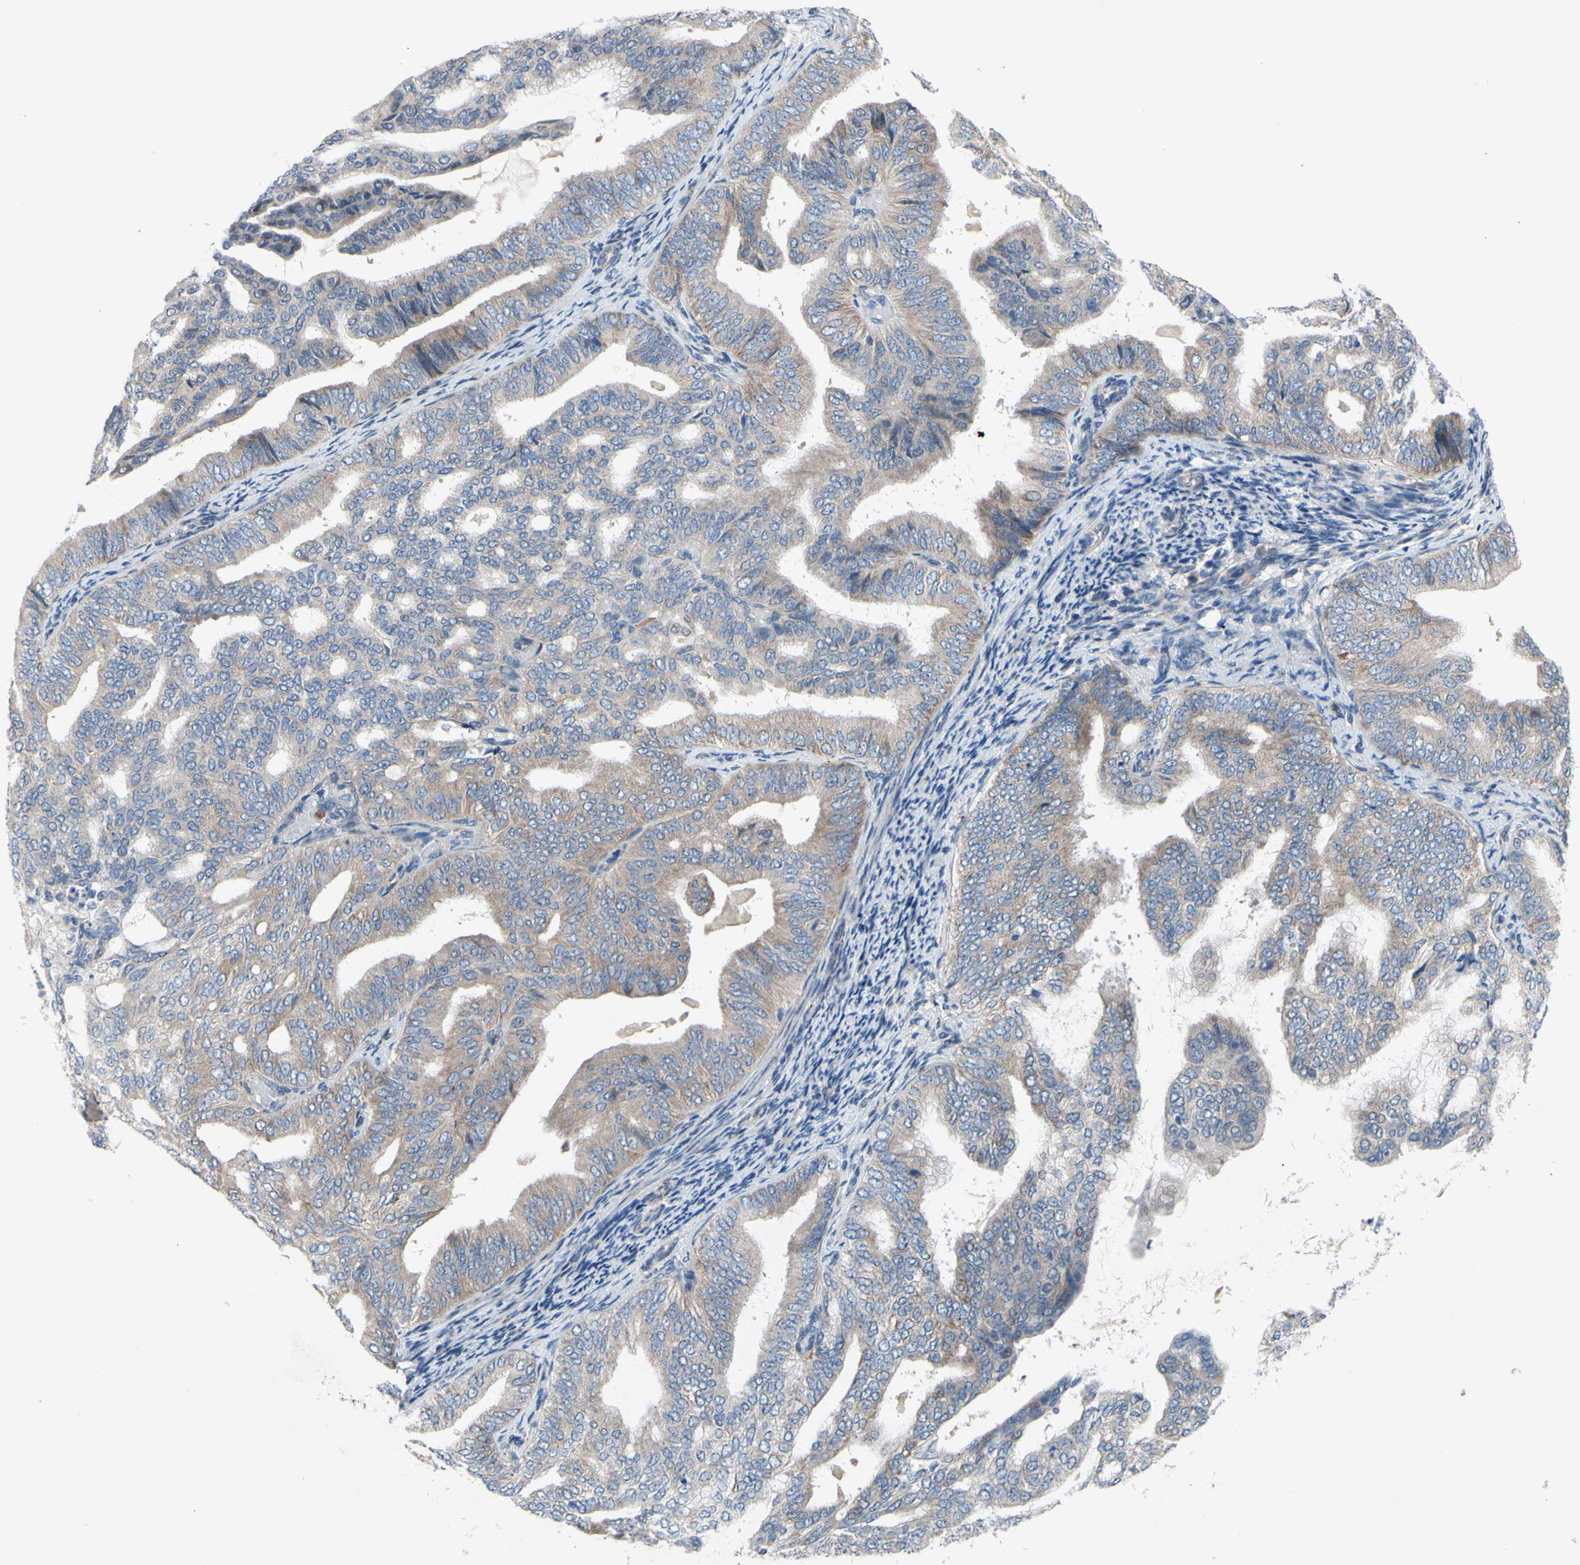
{"staining": {"intensity": "moderate", "quantity": ">75%", "location": "cytoplasmic/membranous"}, "tissue": "endometrial cancer", "cell_type": "Tumor cells", "image_type": "cancer", "snomed": [{"axis": "morphology", "description": "Adenocarcinoma, NOS"}, {"axis": "topography", "description": "Endometrium"}], "caption": "The immunohistochemical stain shows moderate cytoplasmic/membranous positivity in tumor cells of endometrial cancer tissue. (IHC, brightfield microscopy, high magnification).", "gene": "GRAMD2B", "patient": {"sex": "female", "age": 58}}